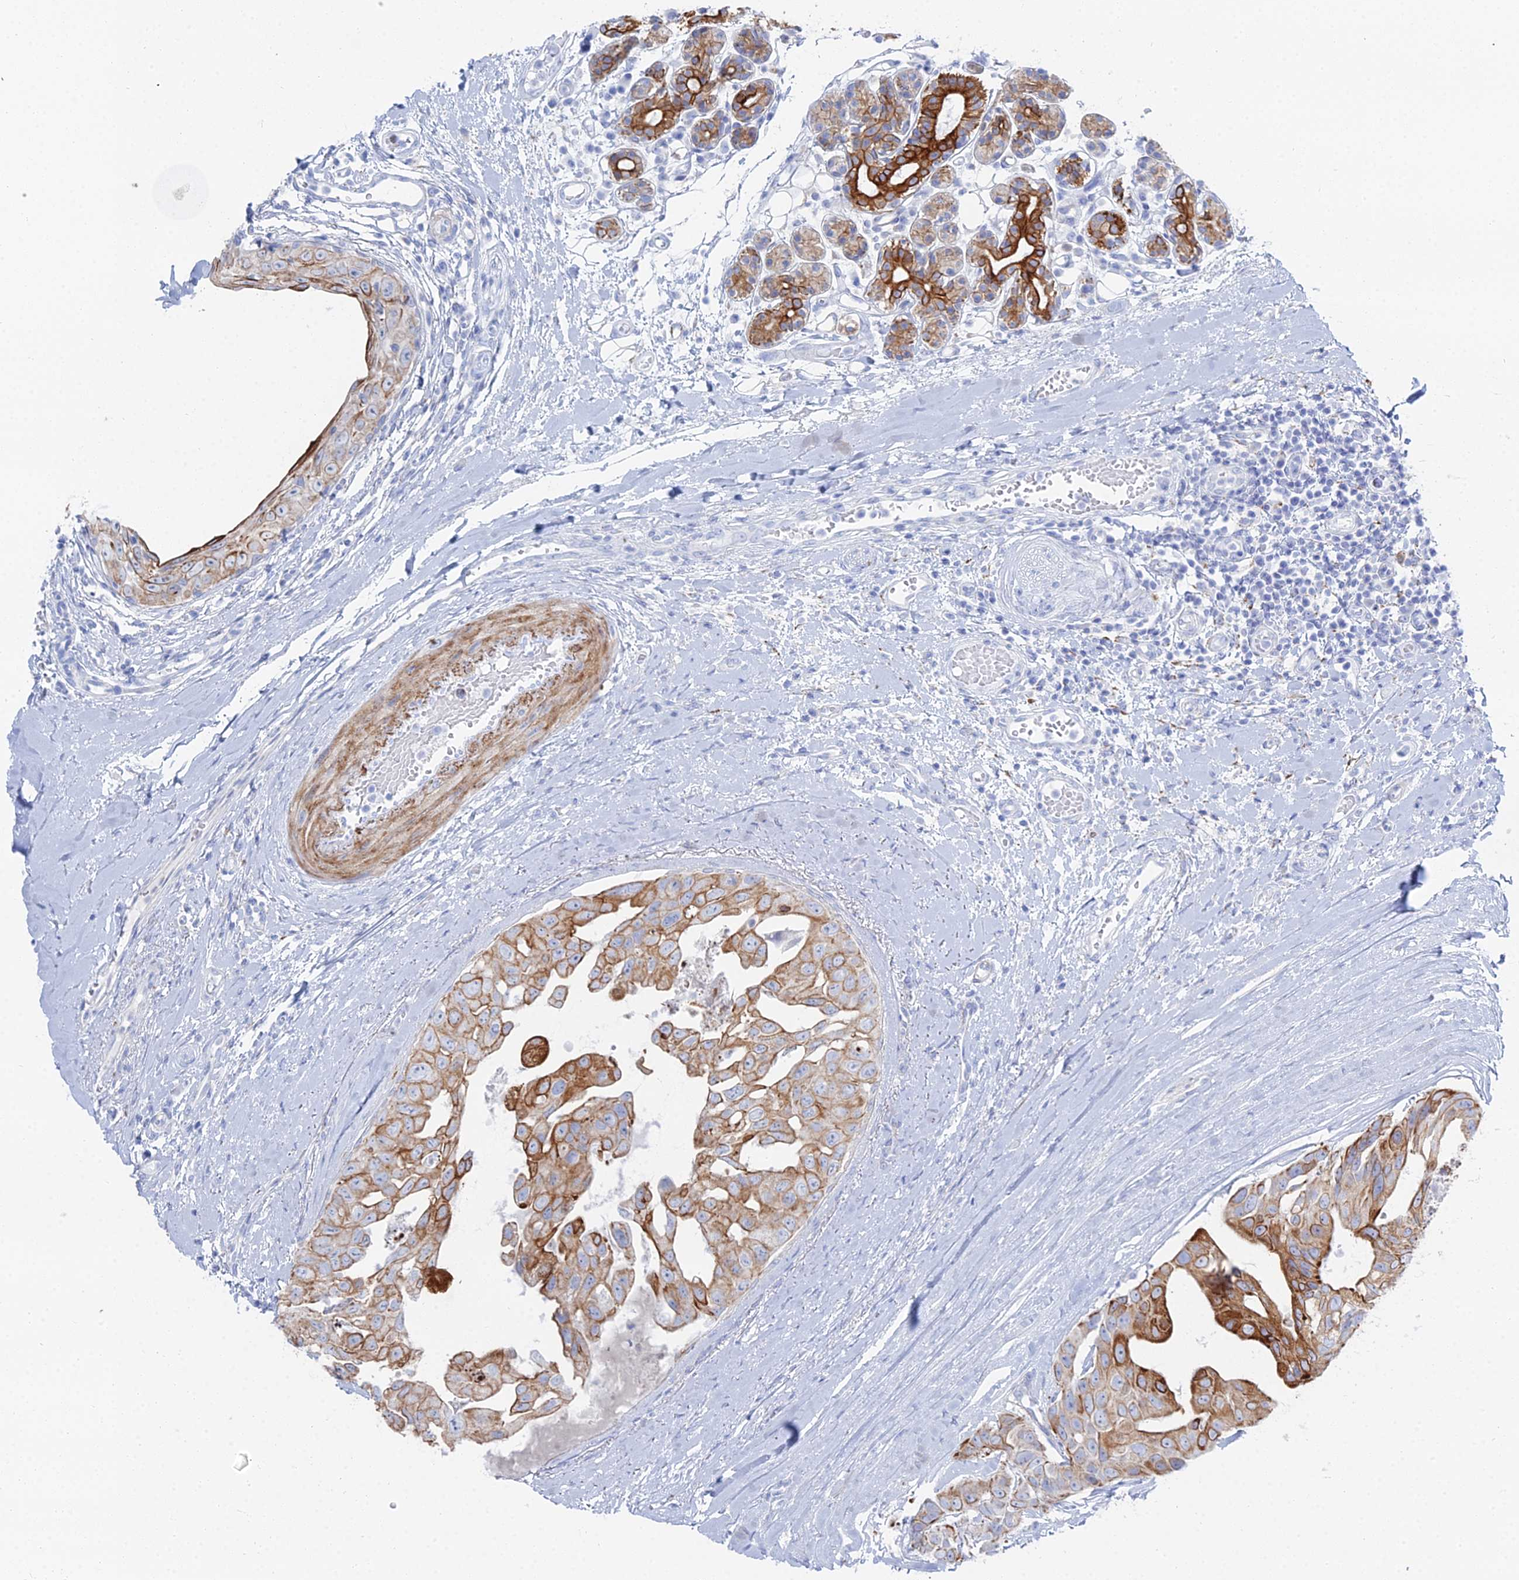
{"staining": {"intensity": "moderate", "quantity": ">75%", "location": "cytoplasmic/membranous"}, "tissue": "head and neck cancer", "cell_type": "Tumor cells", "image_type": "cancer", "snomed": [{"axis": "morphology", "description": "Adenocarcinoma, NOS"}, {"axis": "morphology", "description": "Adenocarcinoma, metastatic, NOS"}, {"axis": "topography", "description": "Head-Neck"}], "caption": "Immunohistochemistry (IHC) (DAB) staining of metastatic adenocarcinoma (head and neck) shows moderate cytoplasmic/membranous protein expression in approximately >75% of tumor cells. The staining was performed using DAB to visualize the protein expression in brown, while the nuclei were stained in blue with hematoxylin (Magnification: 20x).", "gene": "DHX34", "patient": {"sex": "male", "age": 75}}